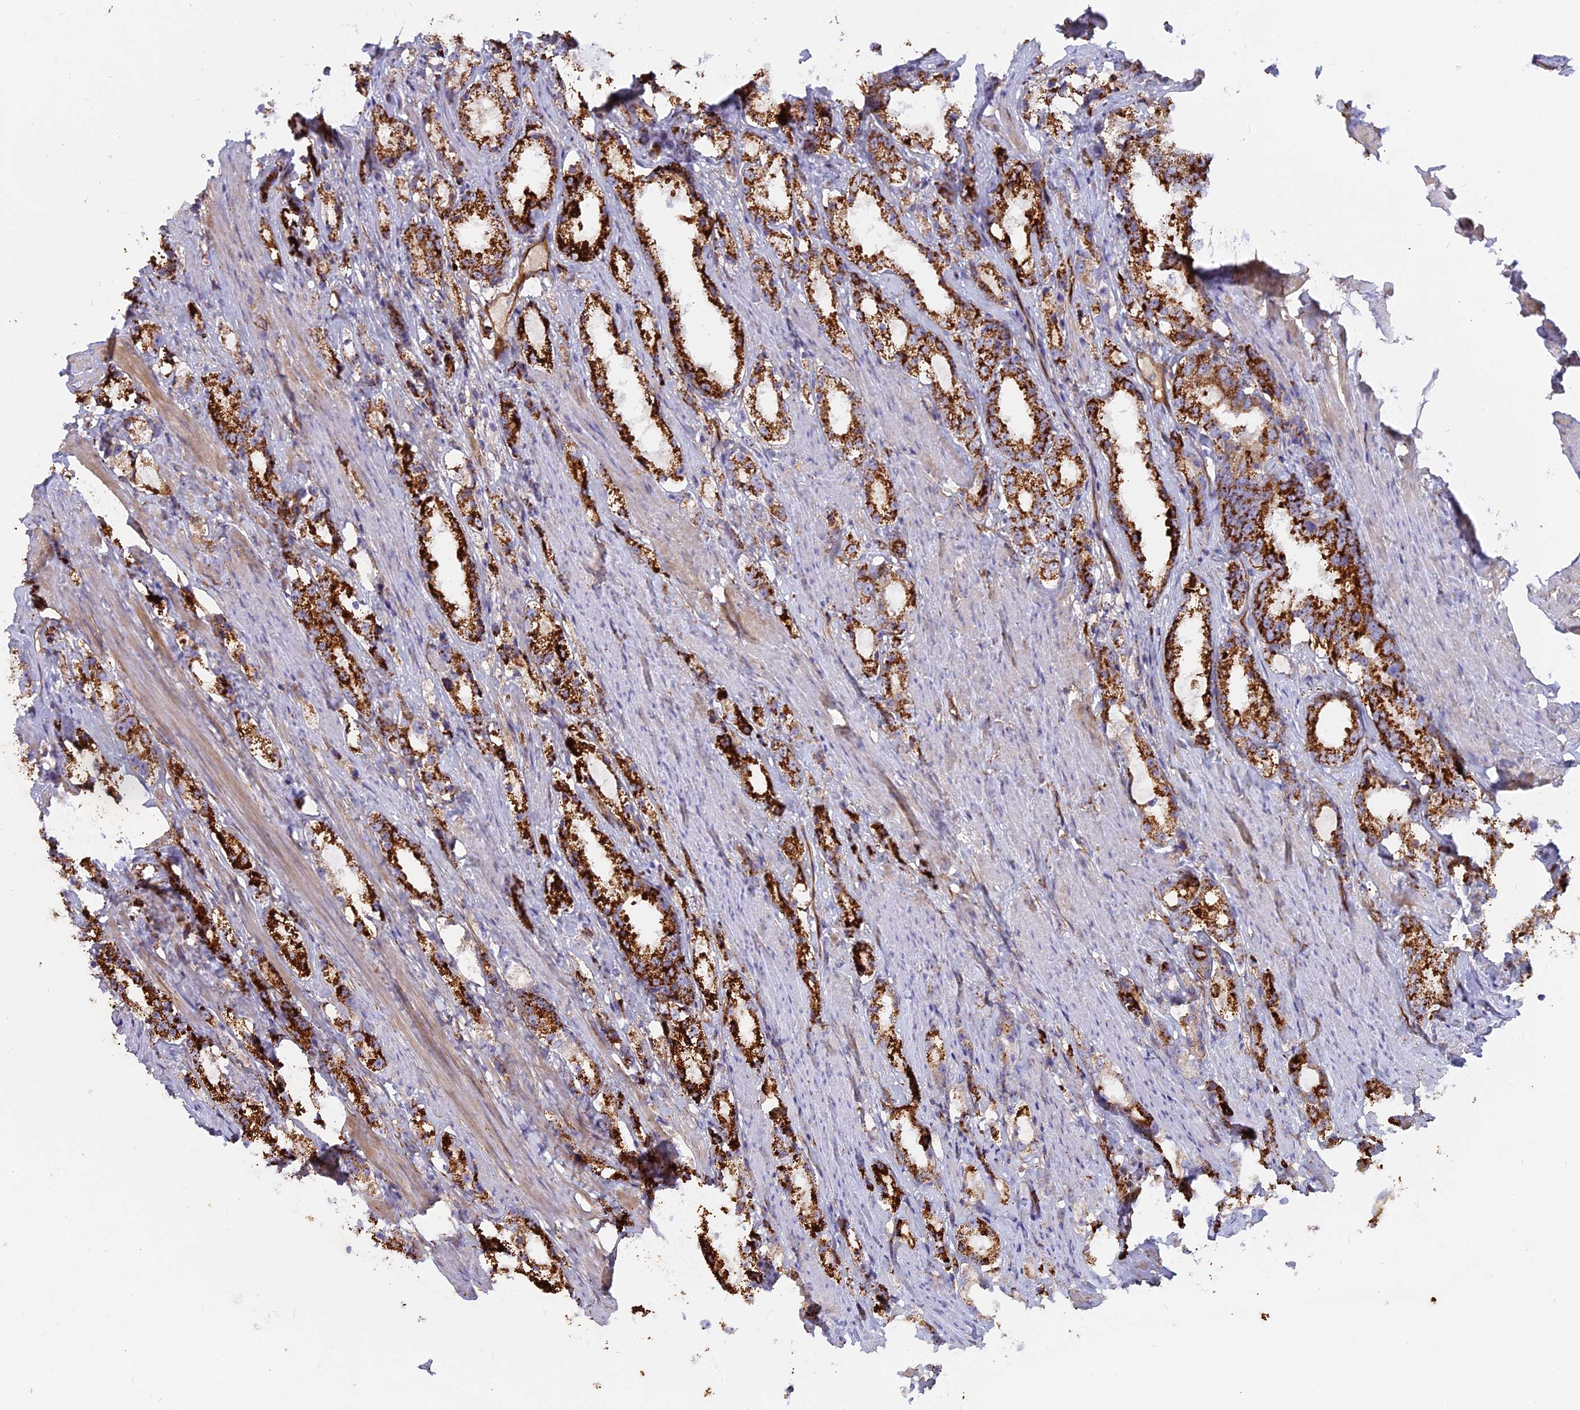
{"staining": {"intensity": "strong", "quantity": ">75%", "location": "cytoplasmic/membranous"}, "tissue": "prostate cancer", "cell_type": "Tumor cells", "image_type": "cancer", "snomed": [{"axis": "morphology", "description": "Adenocarcinoma, High grade"}, {"axis": "topography", "description": "Prostate"}], "caption": "Adenocarcinoma (high-grade) (prostate) stained with a protein marker demonstrates strong staining in tumor cells.", "gene": "CNBD2", "patient": {"sex": "male", "age": 64}}